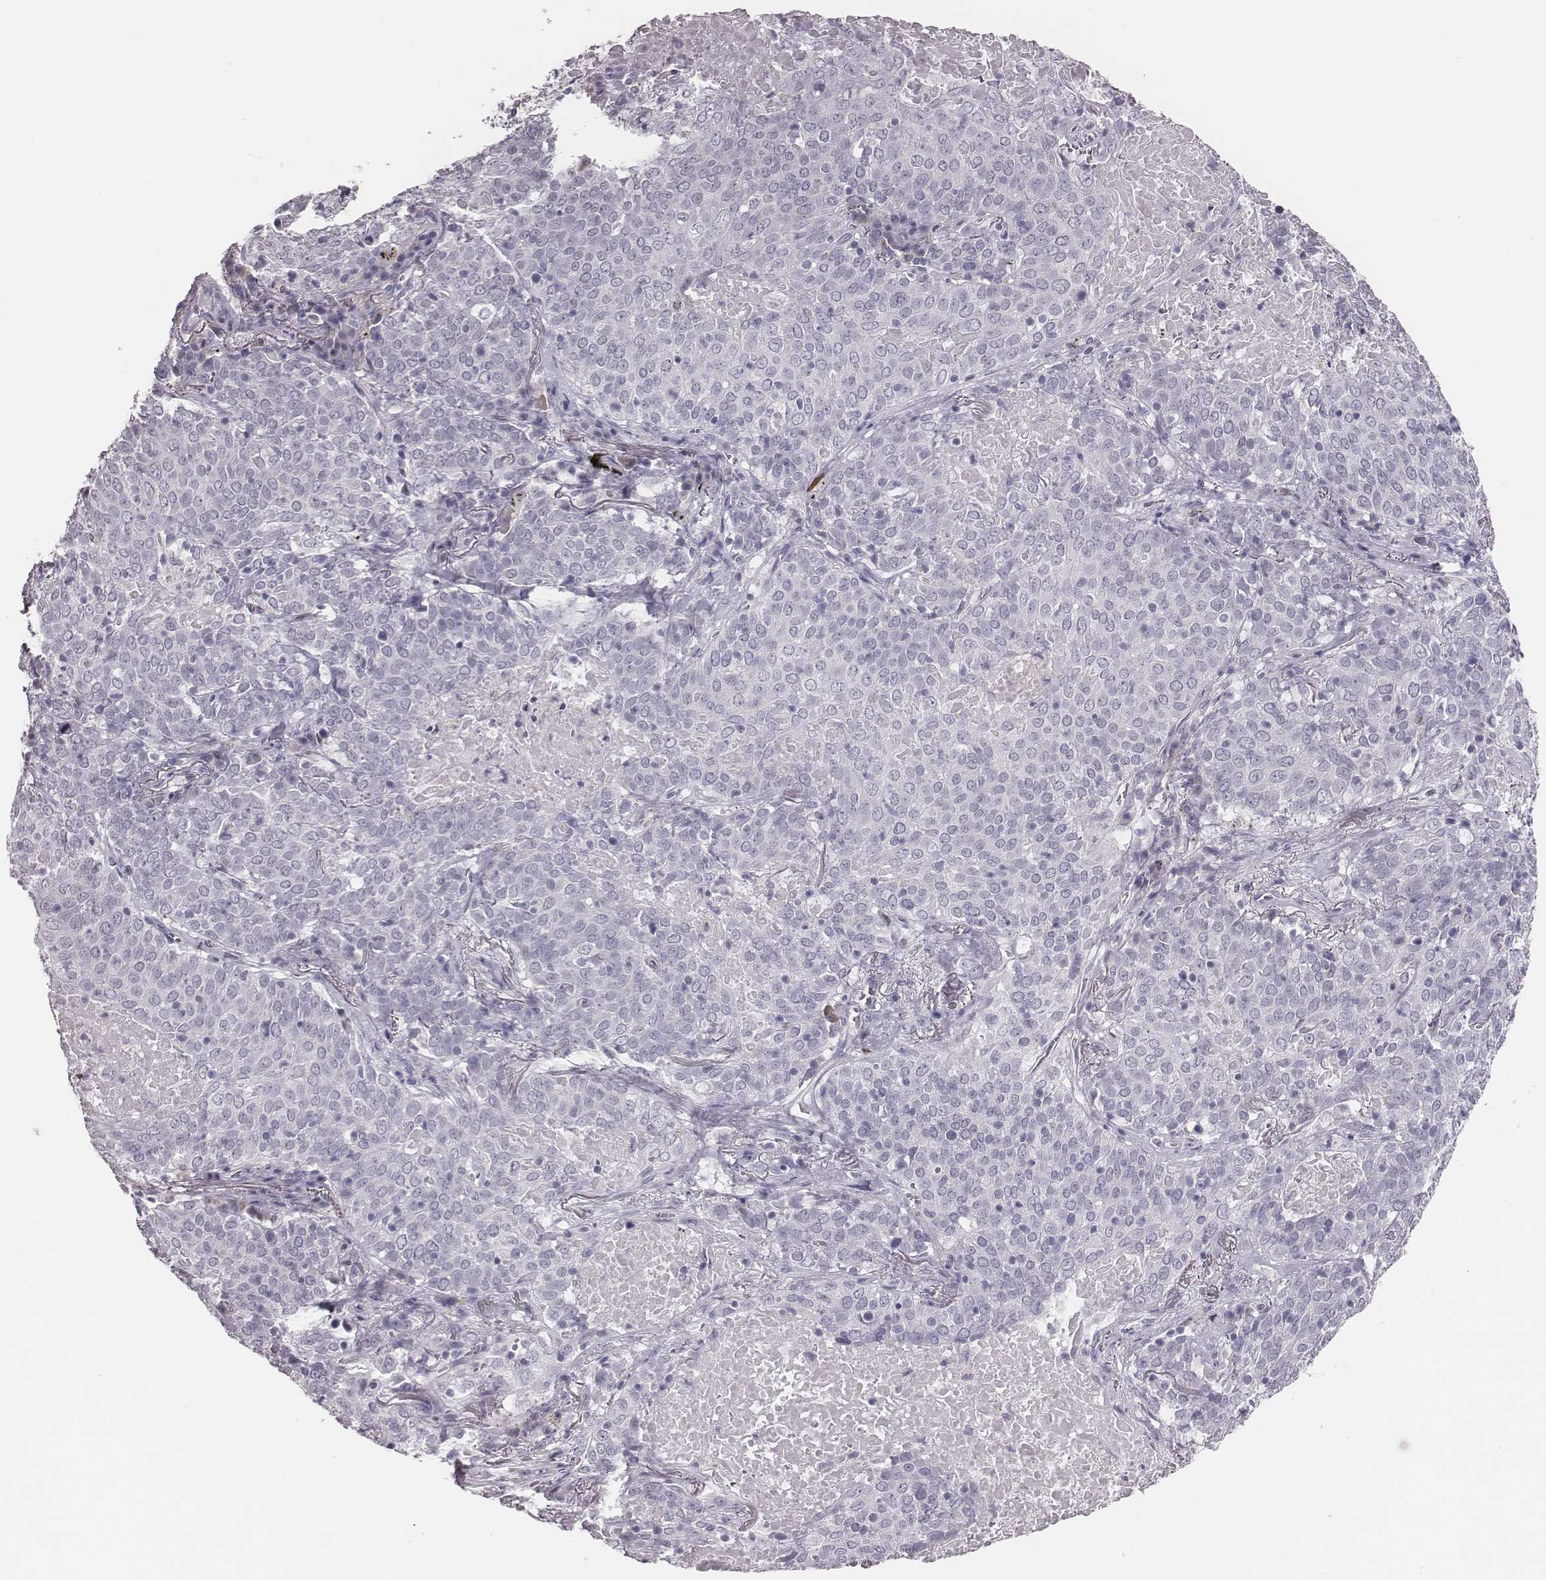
{"staining": {"intensity": "negative", "quantity": "none", "location": "none"}, "tissue": "lung cancer", "cell_type": "Tumor cells", "image_type": "cancer", "snomed": [{"axis": "morphology", "description": "Squamous cell carcinoma, NOS"}, {"axis": "topography", "description": "Lung"}], "caption": "Immunohistochemistry (IHC) of human squamous cell carcinoma (lung) displays no positivity in tumor cells.", "gene": "ADGRF4", "patient": {"sex": "male", "age": 82}}